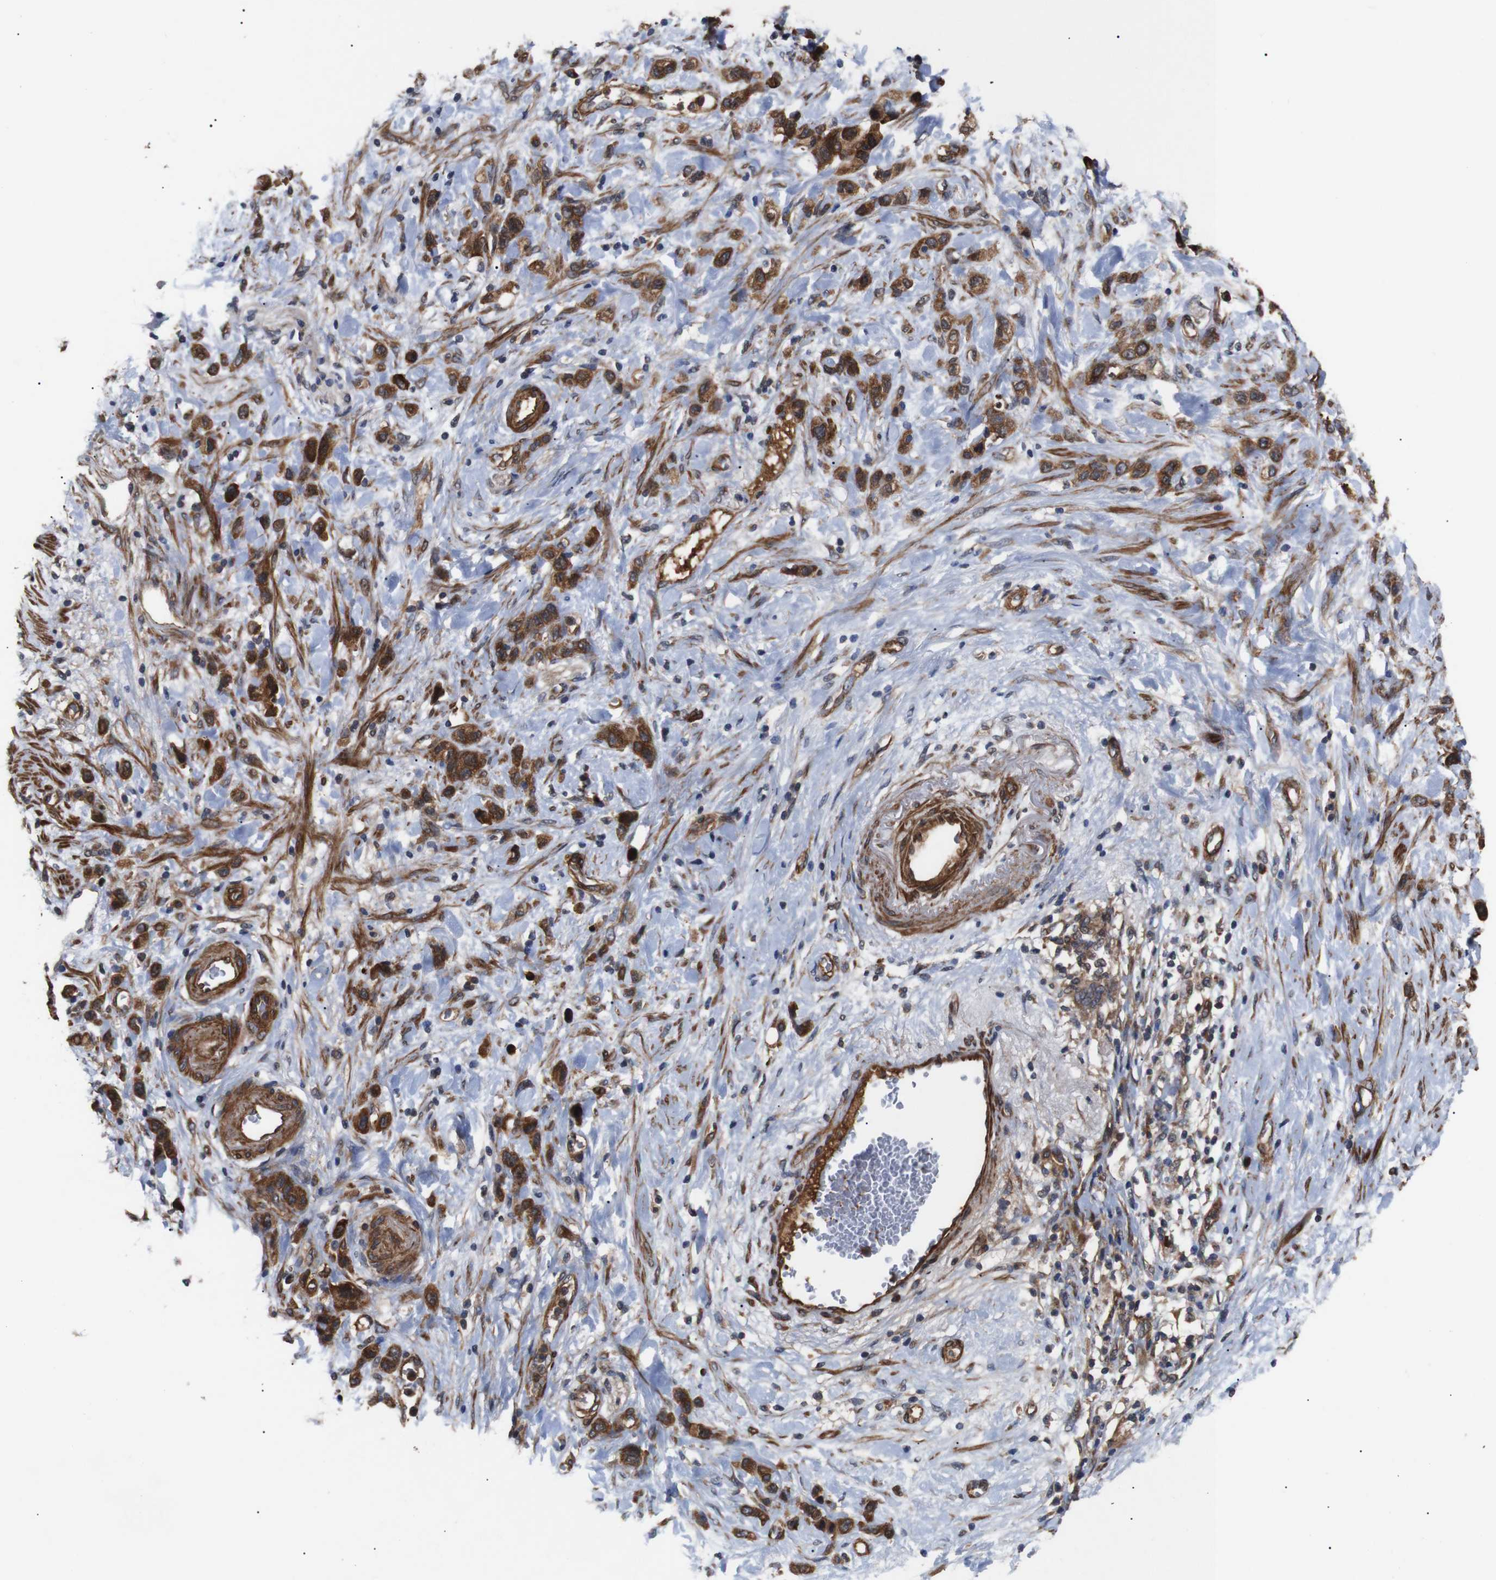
{"staining": {"intensity": "strong", "quantity": ">75%", "location": "cytoplasmic/membranous"}, "tissue": "stomach cancer", "cell_type": "Tumor cells", "image_type": "cancer", "snomed": [{"axis": "morphology", "description": "Adenocarcinoma, NOS"}, {"axis": "morphology", "description": "Adenocarcinoma, High grade"}, {"axis": "topography", "description": "Stomach, upper"}, {"axis": "topography", "description": "Stomach, lower"}], "caption": "This histopathology image shows high-grade adenocarcinoma (stomach) stained with immunohistochemistry to label a protein in brown. The cytoplasmic/membranous of tumor cells show strong positivity for the protein. Nuclei are counter-stained blue.", "gene": "PAWR", "patient": {"sex": "female", "age": 65}}